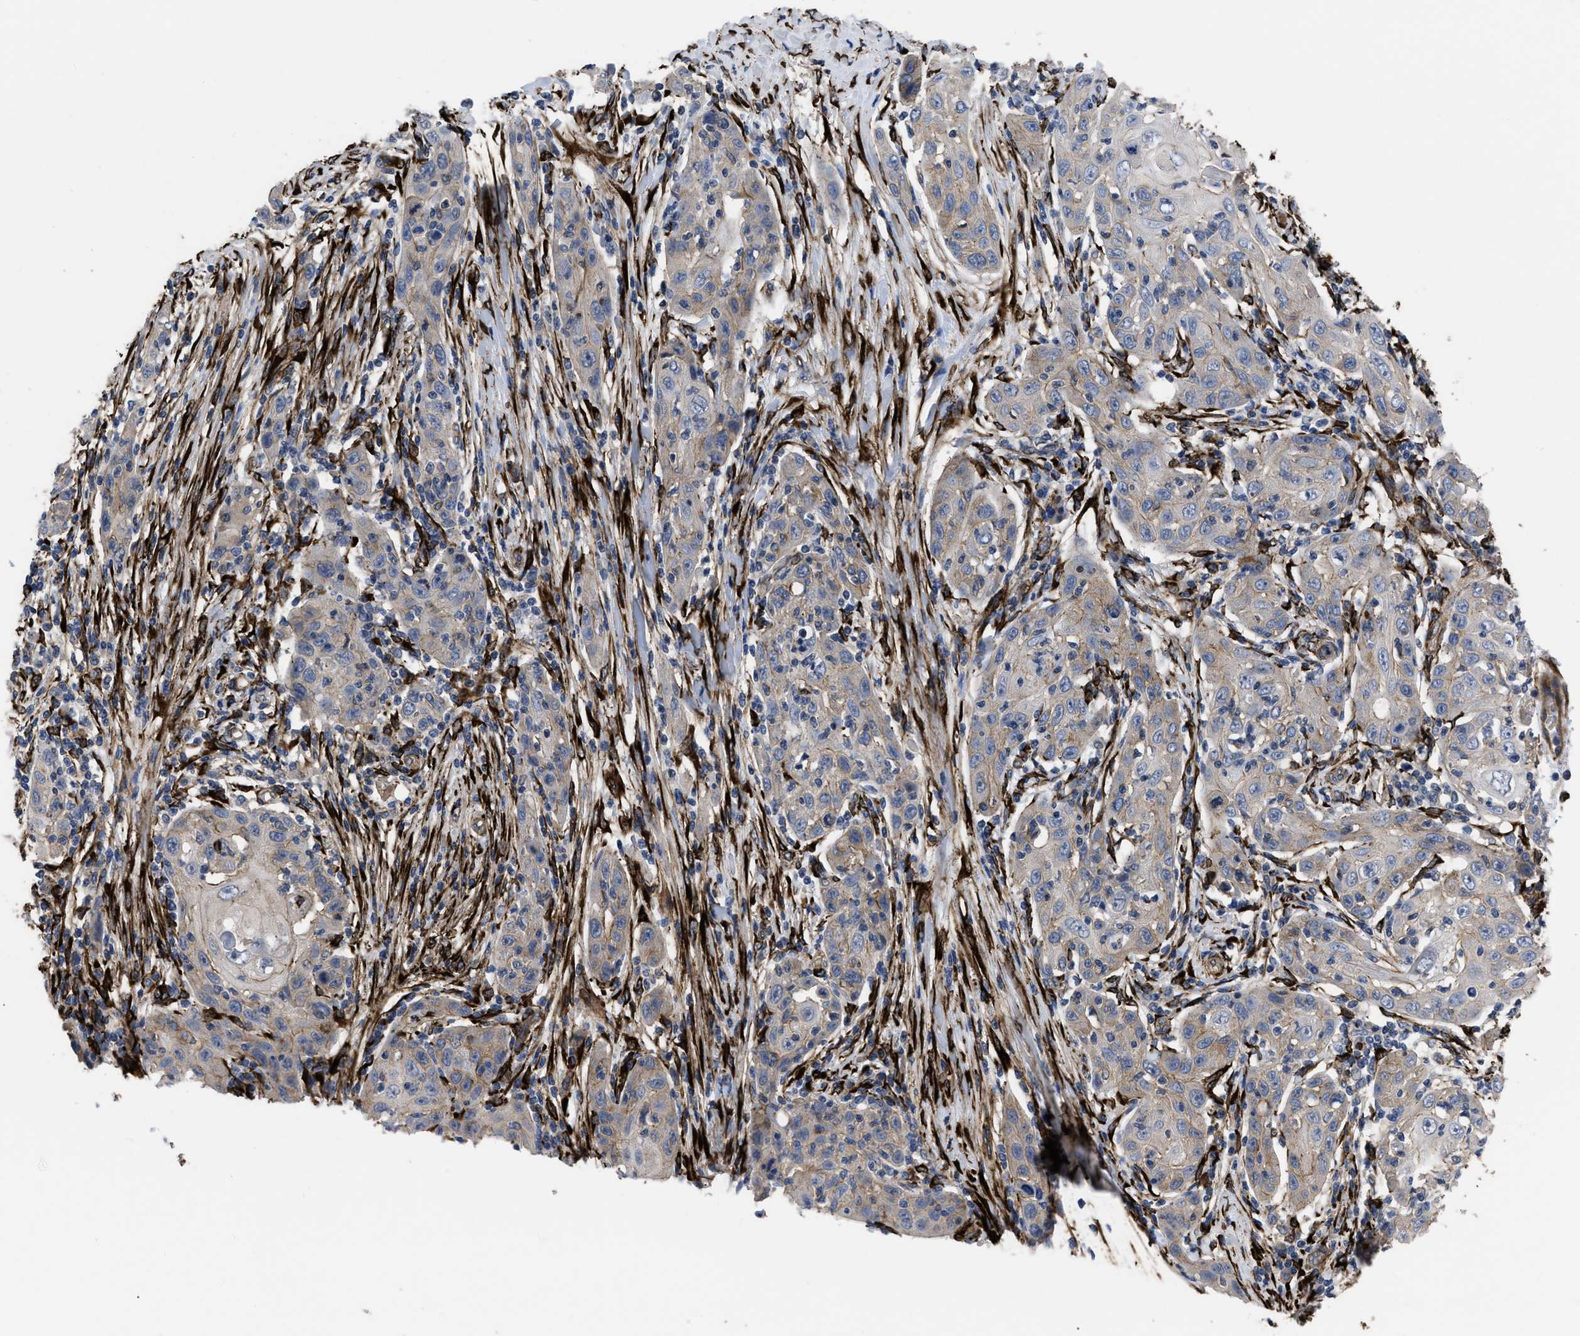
{"staining": {"intensity": "weak", "quantity": "<25%", "location": "cytoplasmic/membranous"}, "tissue": "skin cancer", "cell_type": "Tumor cells", "image_type": "cancer", "snomed": [{"axis": "morphology", "description": "Squamous cell carcinoma, NOS"}, {"axis": "topography", "description": "Skin"}], "caption": "Tumor cells show no significant staining in skin cancer.", "gene": "SQLE", "patient": {"sex": "female", "age": 88}}